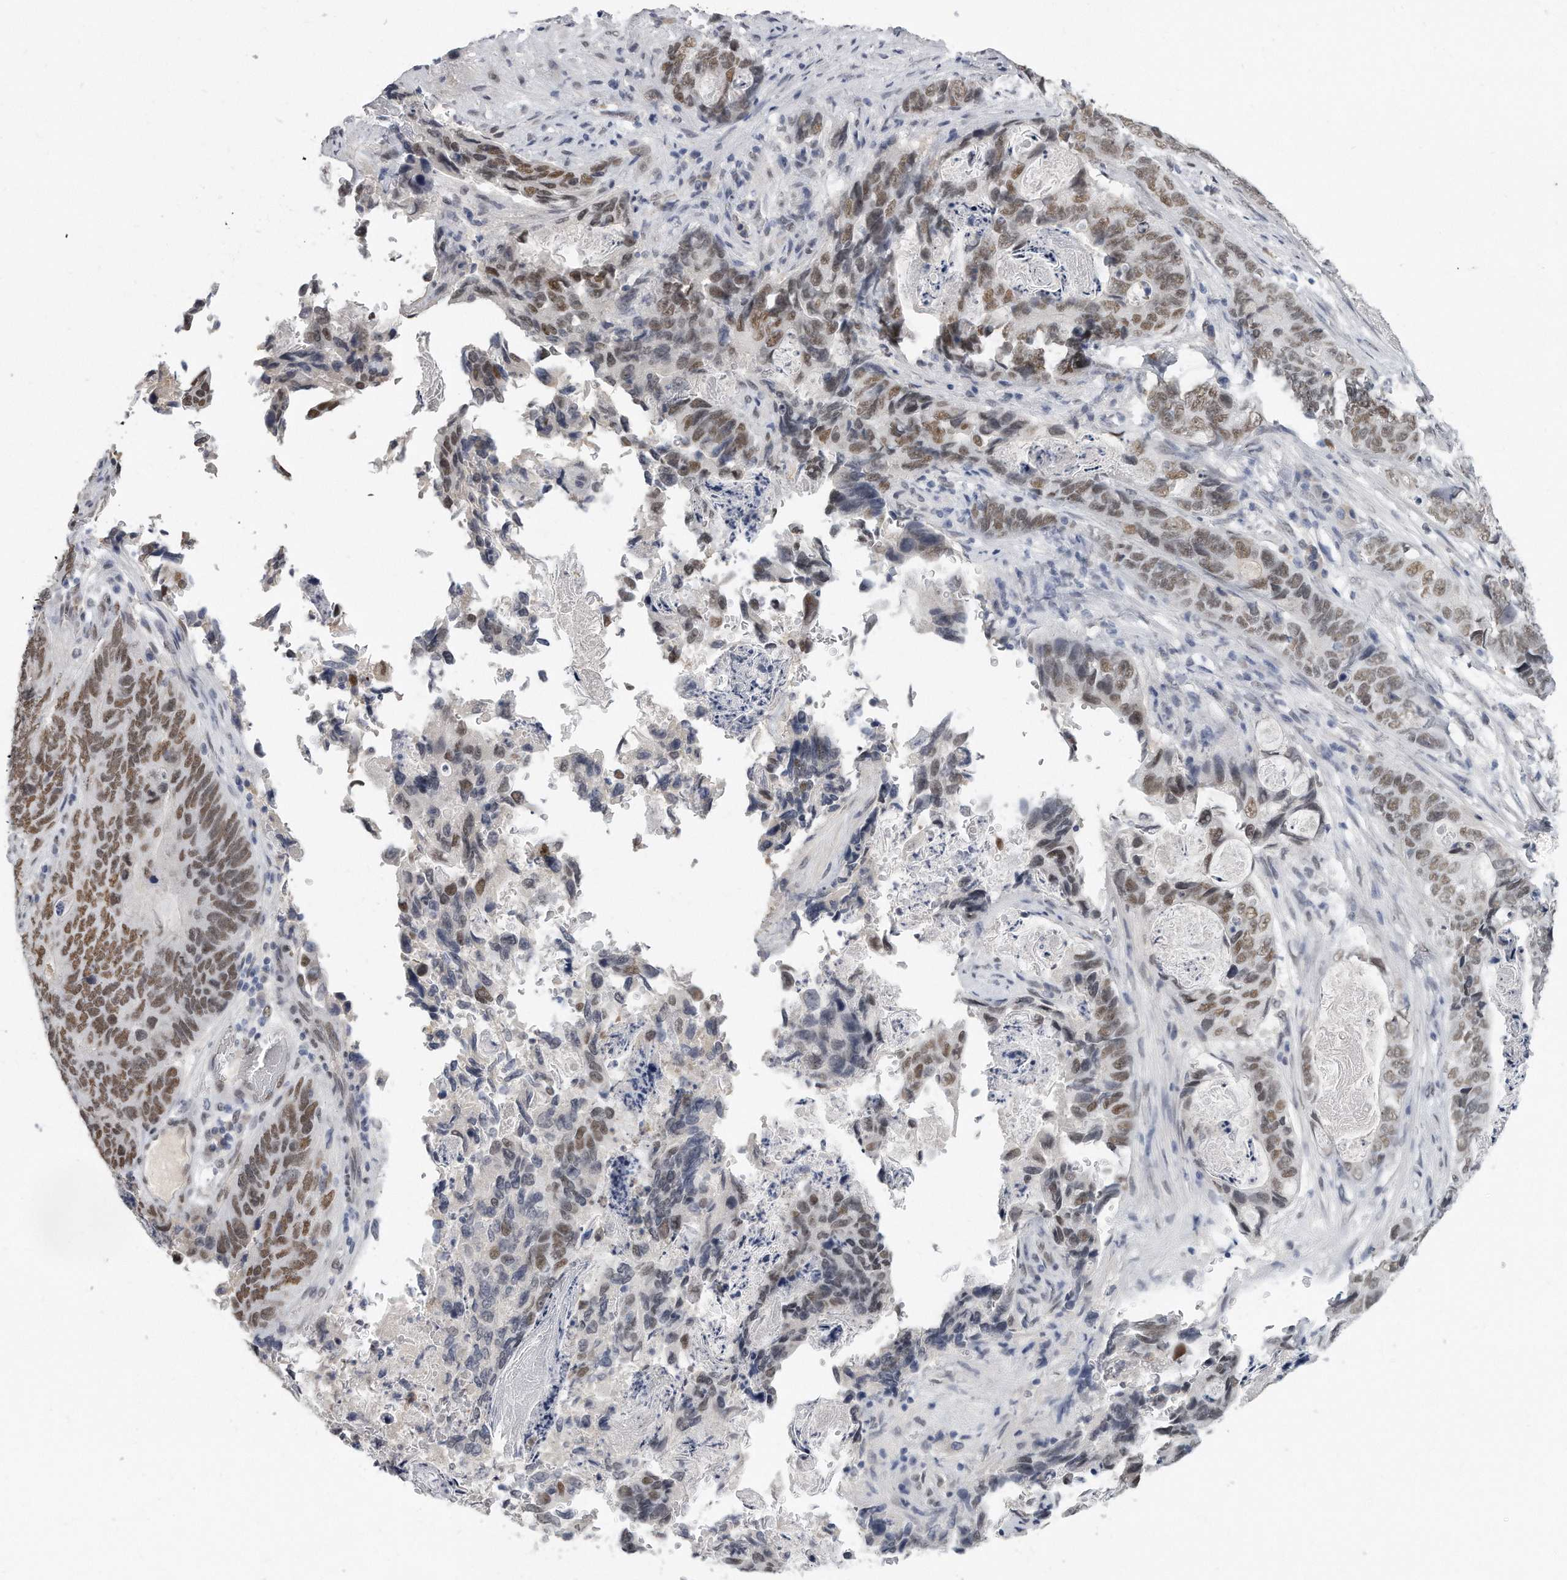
{"staining": {"intensity": "moderate", "quantity": "25%-75%", "location": "nuclear"}, "tissue": "stomach cancer", "cell_type": "Tumor cells", "image_type": "cancer", "snomed": [{"axis": "morphology", "description": "Normal tissue, NOS"}, {"axis": "morphology", "description": "Adenocarcinoma, NOS"}, {"axis": "topography", "description": "Stomach"}], "caption": "Moderate nuclear protein positivity is present in about 25%-75% of tumor cells in adenocarcinoma (stomach). Ihc stains the protein in brown and the nuclei are stained blue.", "gene": "CTBP2", "patient": {"sex": "female", "age": 89}}